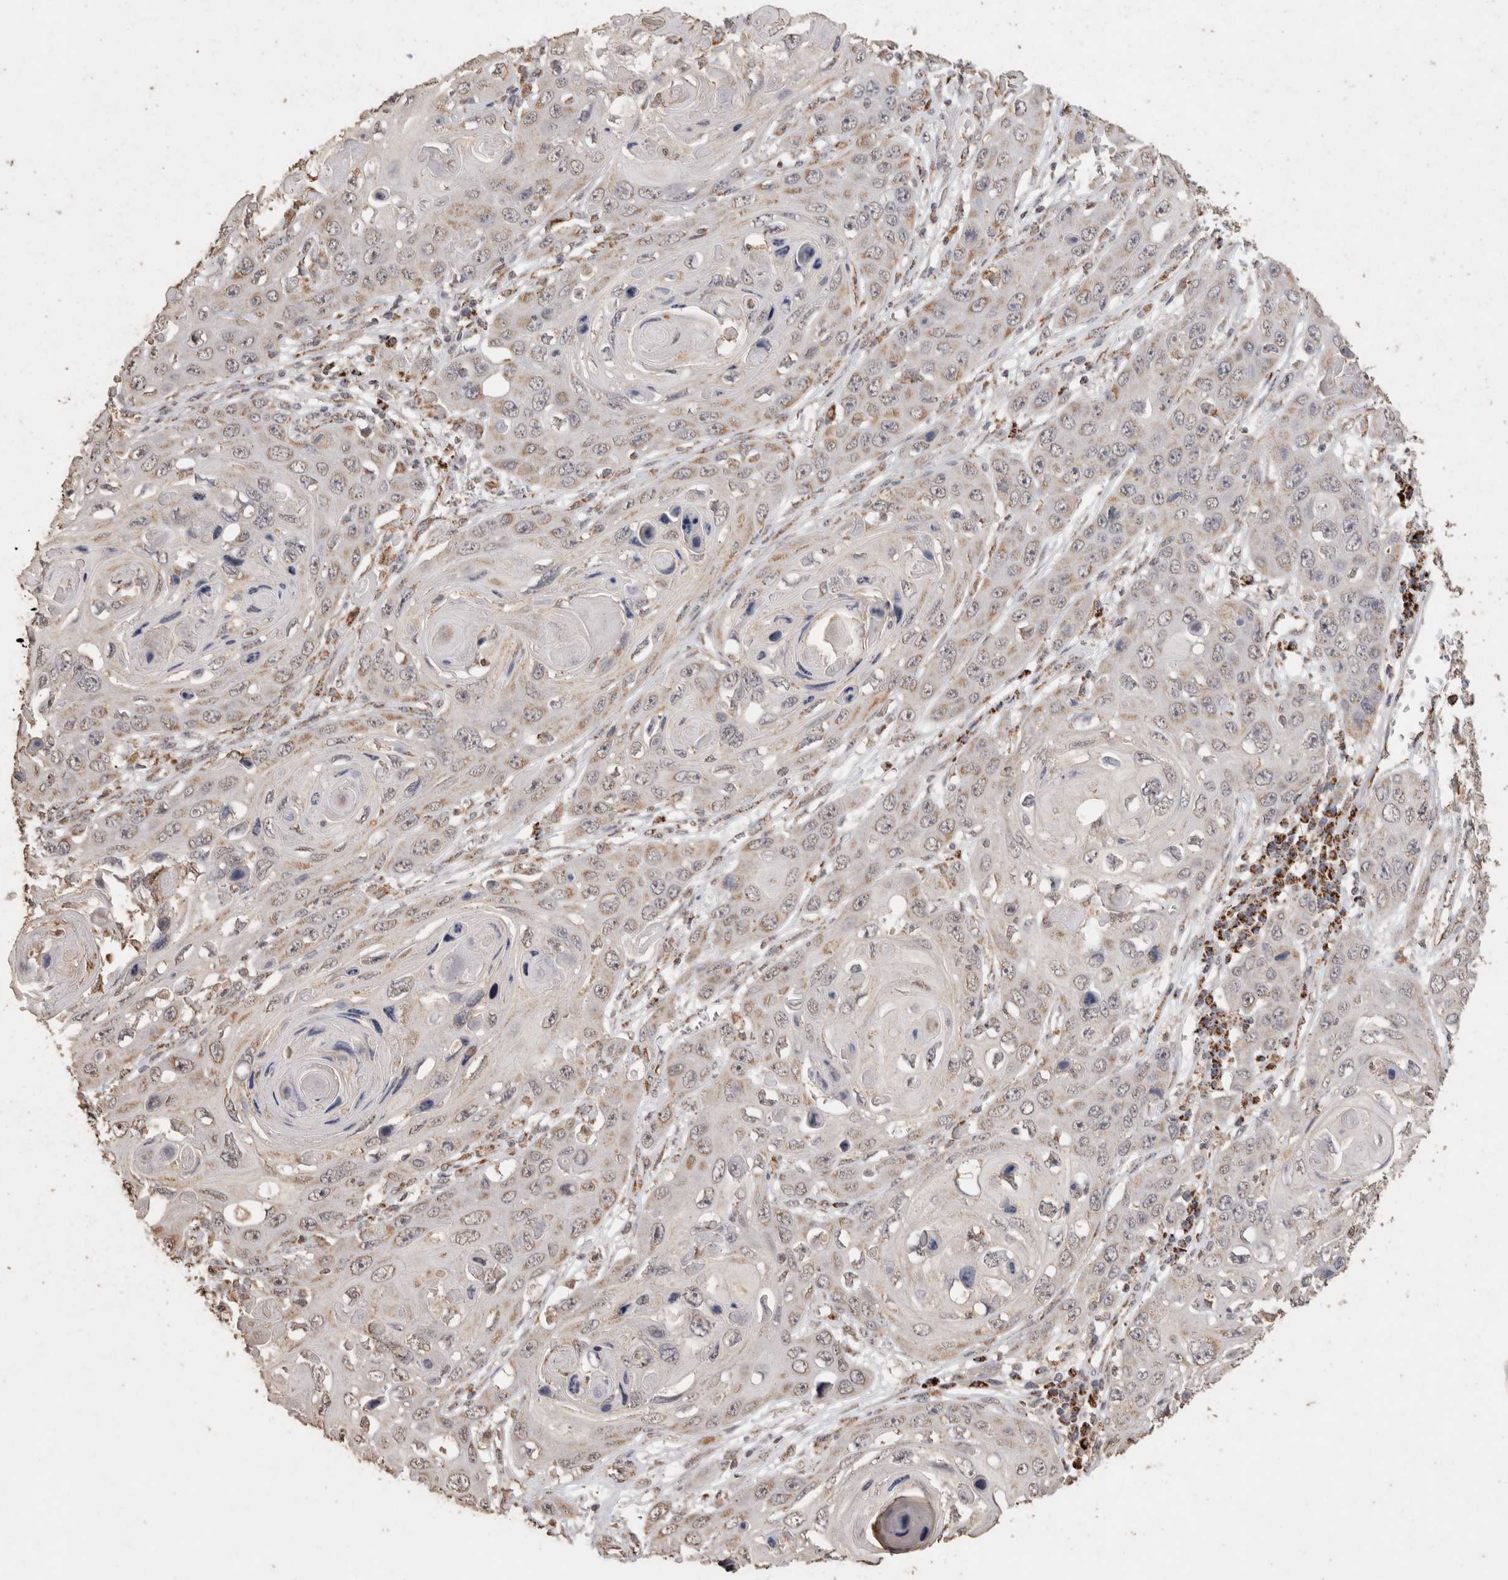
{"staining": {"intensity": "weak", "quantity": ">75%", "location": "cytoplasmic/membranous"}, "tissue": "skin cancer", "cell_type": "Tumor cells", "image_type": "cancer", "snomed": [{"axis": "morphology", "description": "Squamous cell carcinoma, NOS"}, {"axis": "topography", "description": "Skin"}], "caption": "This photomicrograph shows IHC staining of skin squamous cell carcinoma, with low weak cytoplasmic/membranous positivity in about >75% of tumor cells.", "gene": "ACADM", "patient": {"sex": "male", "age": 55}}